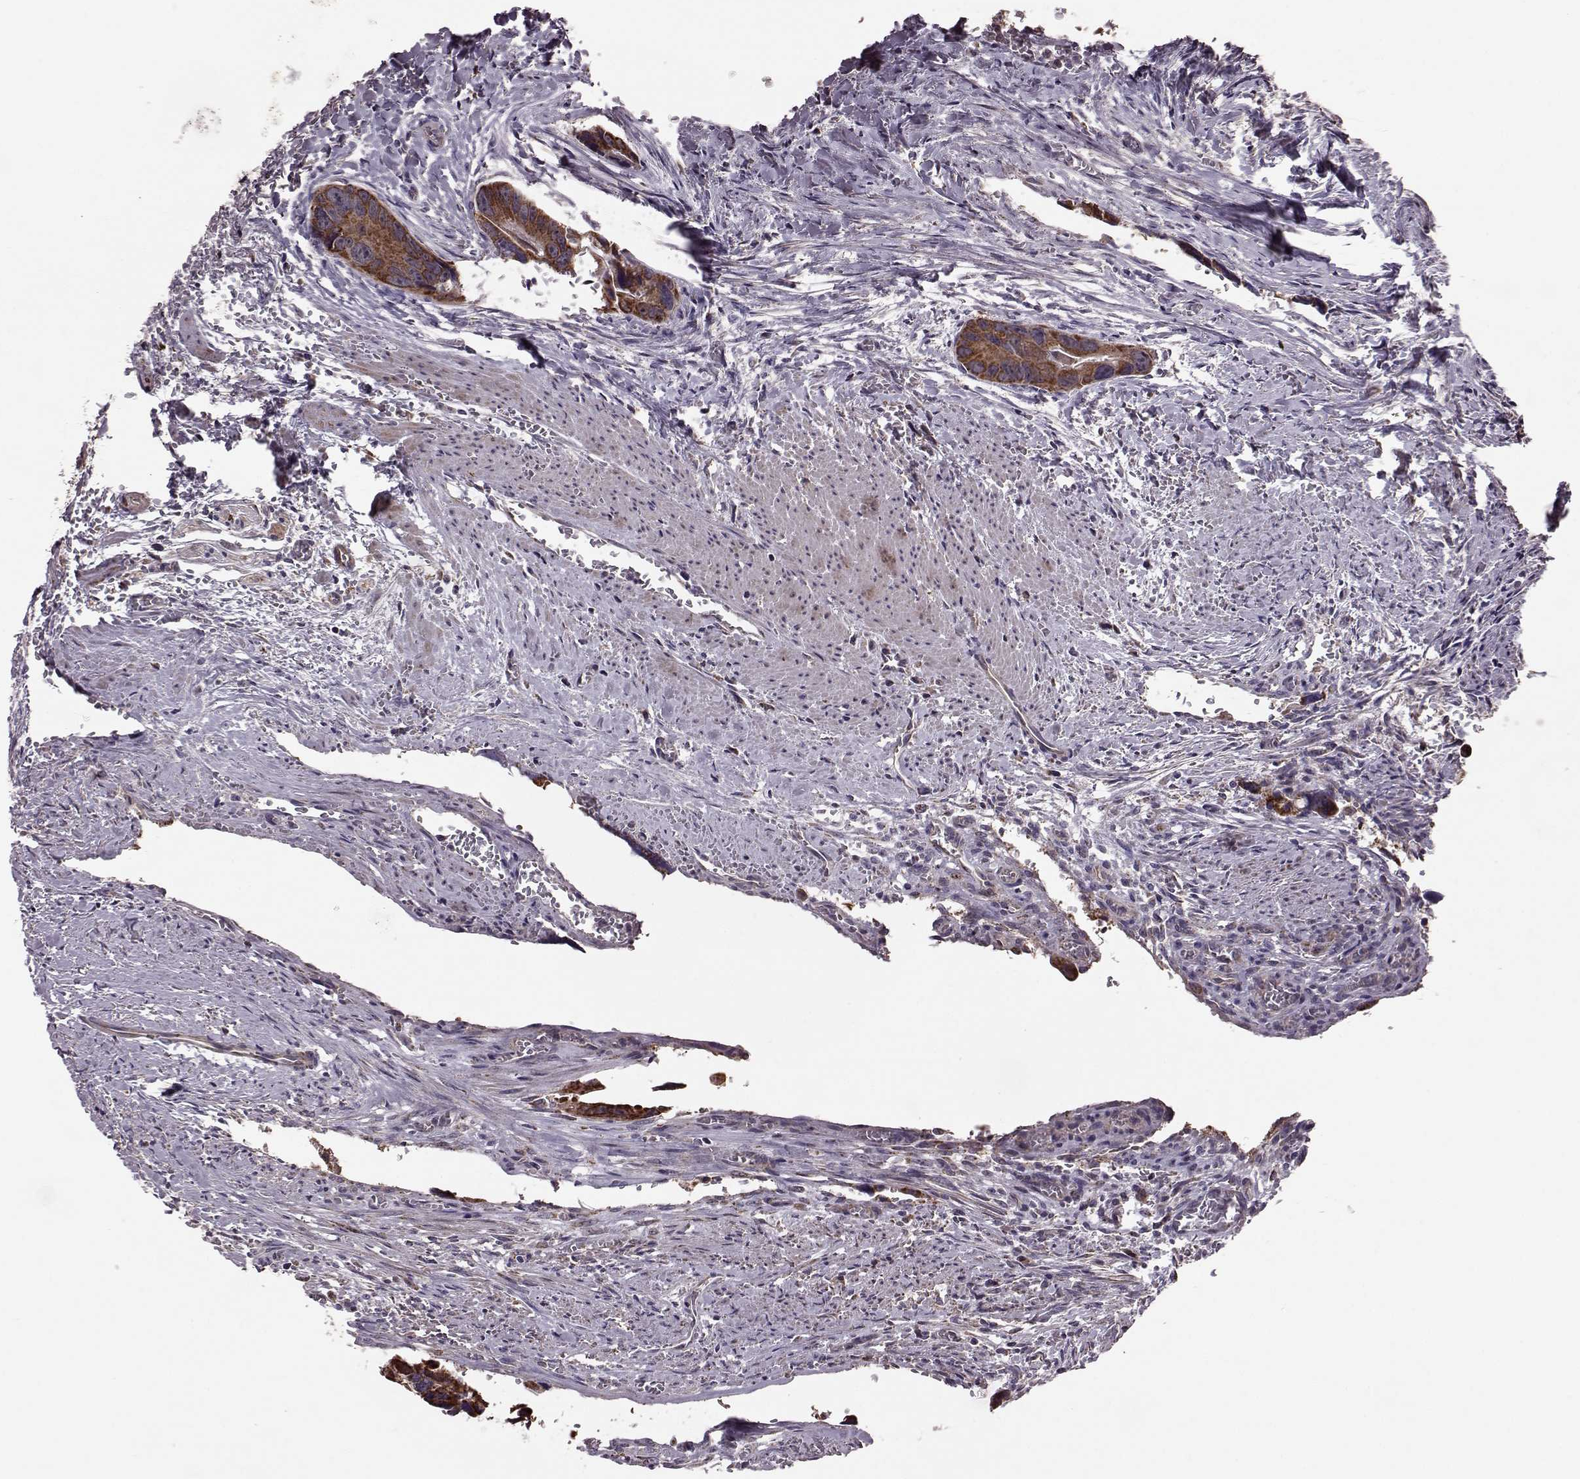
{"staining": {"intensity": "strong", "quantity": ">75%", "location": "cytoplasmic/membranous"}, "tissue": "colorectal cancer", "cell_type": "Tumor cells", "image_type": "cancer", "snomed": [{"axis": "morphology", "description": "Adenocarcinoma, NOS"}, {"axis": "topography", "description": "Rectum"}], "caption": "Adenocarcinoma (colorectal) stained for a protein (brown) displays strong cytoplasmic/membranous positive staining in about >75% of tumor cells.", "gene": "PUDP", "patient": {"sex": "male", "age": 76}}